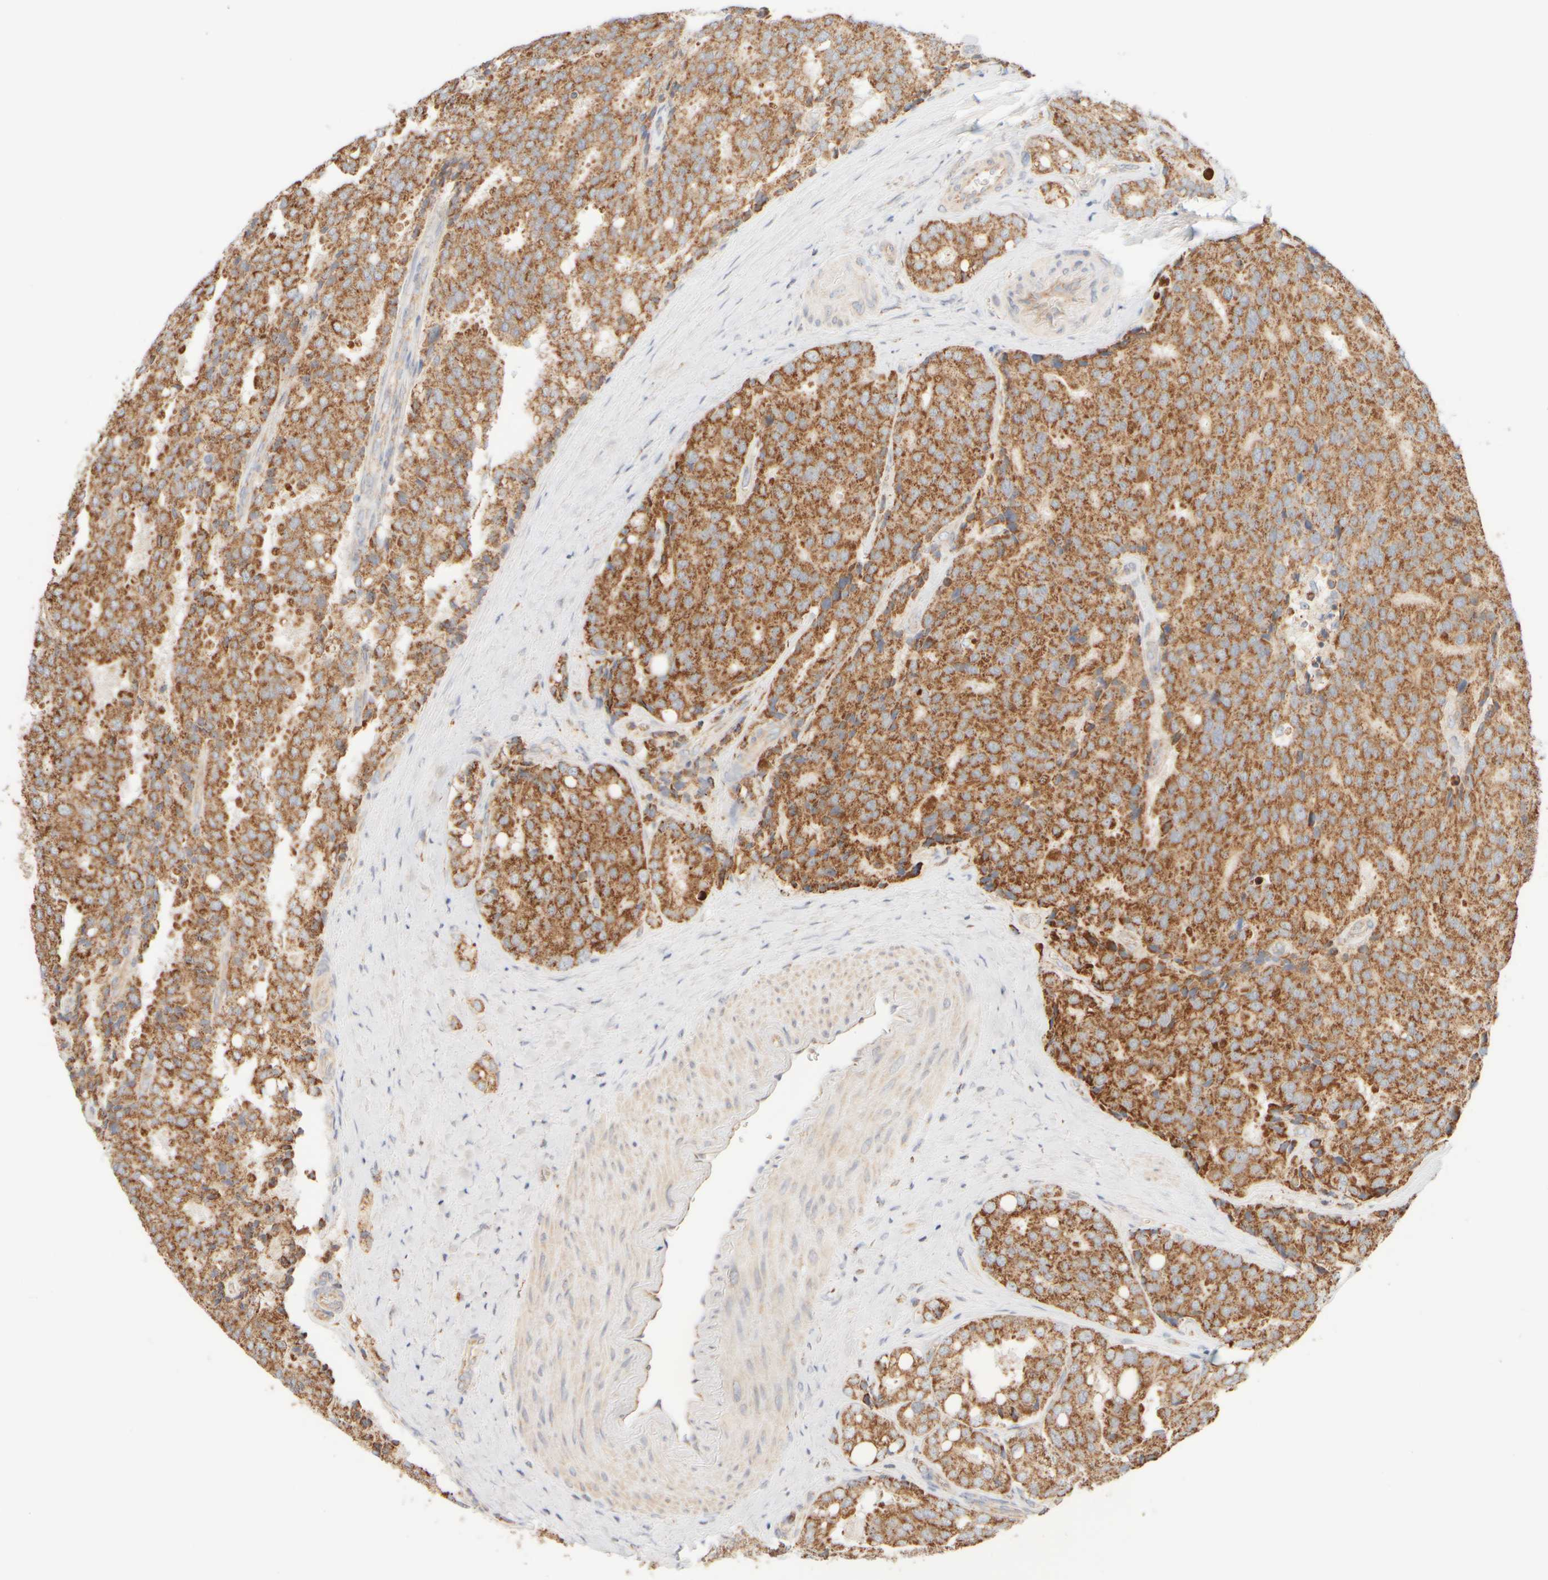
{"staining": {"intensity": "moderate", "quantity": ">75%", "location": "cytoplasmic/membranous"}, "tissue": "prostate cancer", "cell_type": "Tumor cells", "image_type": "cancer", "snomed": [{"axis": "morphology", "description": "Adenocarcinoma, High grade"}, {"axis": "topography", "description": "Prostate"}], "caption": "Immunohistochemistry (IHC) (DAB (3,3'-diaminobenzidine)) staining of human prostate cancer demonstrates moderate cytoplasmic/membranous protein positivity in about >75% of tumor cells. (brown staining indicates protein expression, while blue staining denotes nuclei).", "gene": "APBB2", "patient": {"sex": "male", "age": 50}}